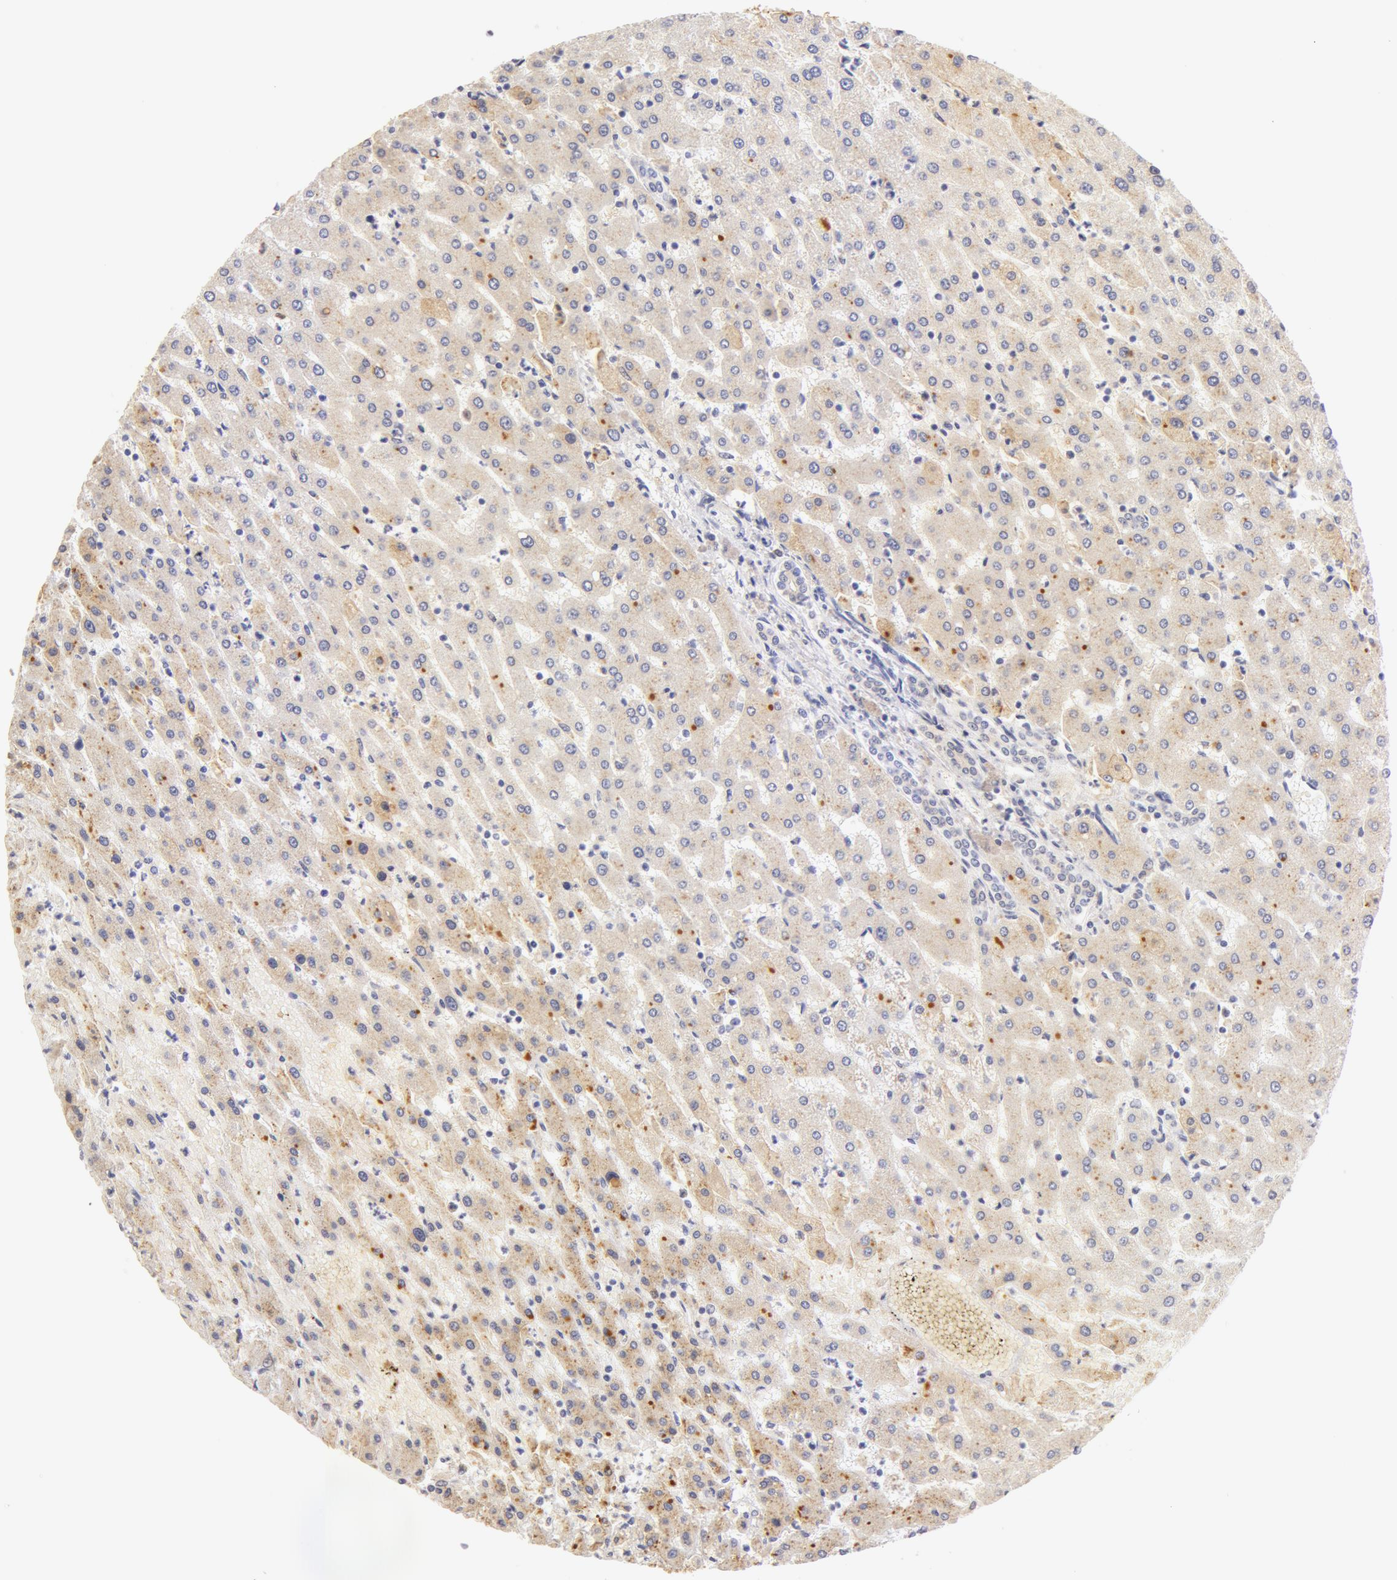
{"staining": {"intensity": "negative", "quantity": "none", "location": "none"}, "tissue": "liver", "cell_type": "Cholangiocytes", "image_type": "normal", "snomed": [{"axis": "morphology", "description": "Normal tissue, NOS"}, {"axis": "topography", "description": "Liver"}], "caption": "Immunohistochemical staining of unremarkable human liver demonstrates no significant staining in cholangiocytes. The staining was performed using DAB to visualize the protein expression in brown, while the nuclei were stained in blue with hematoxylin (Magnification: 20x).", "gene": "AHSG", "patient": {"sex": "female", "age": 30}}